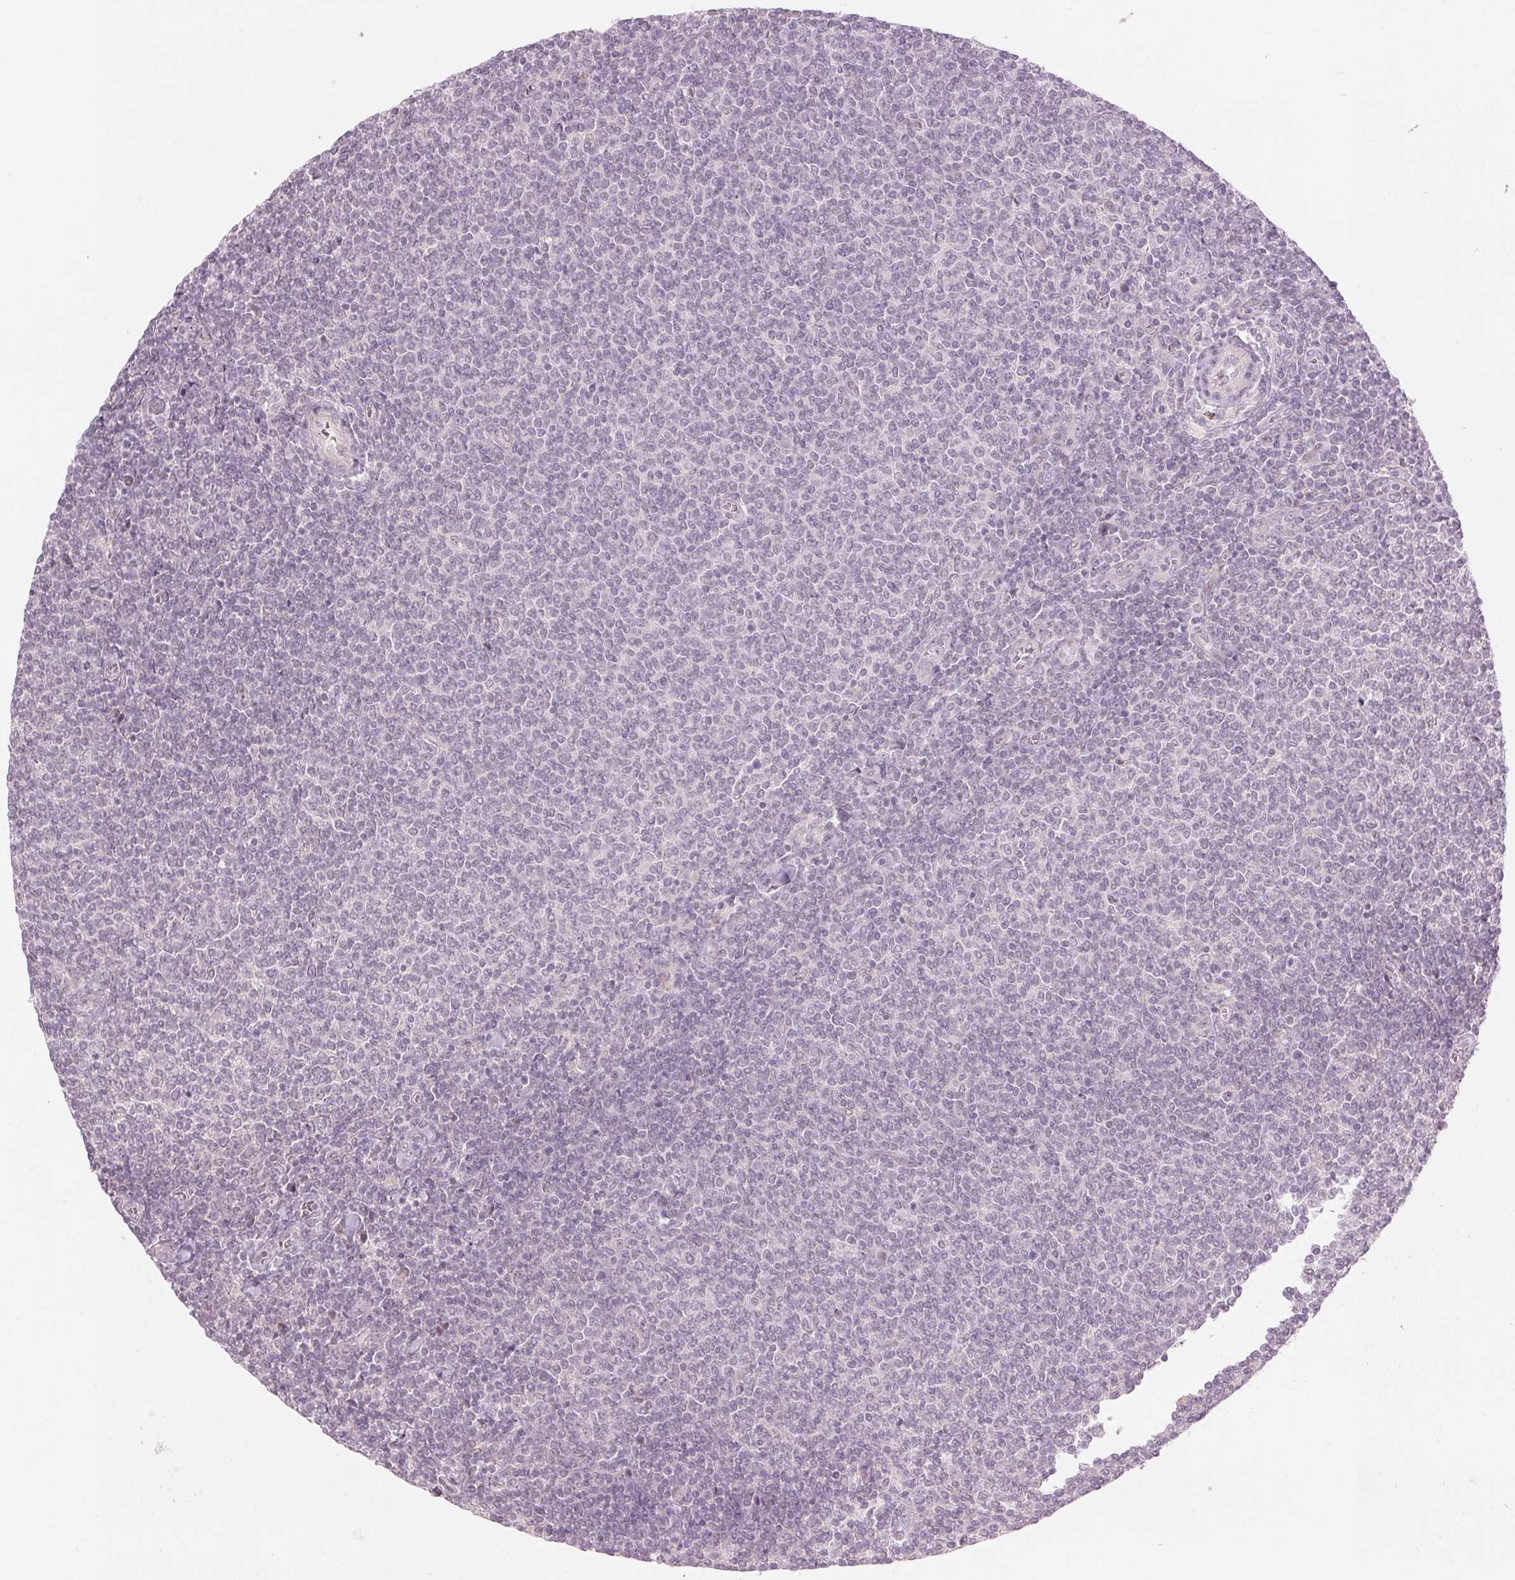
{"staining": {"intensity": "negative", "quantity": "none", "location": "none"}, "tissue": "lymphoma", "cell_type": "Tumor cells", "image_type": "cancer", "snomed": [{"axis": "morphology", "description": "Malignant lymphoma, non-Hodgkin's type, Low grade"}, {"axis": "topography", "description": "Lymph node"}], "caption": "The image shows no significant staining in tumor cells of malignant lymphoma, non-Hodgkin's type (low-grade). Nuclei are stained in blue.", "gene": "TMED6", "patient": {"sex": "male", "age": 52}}